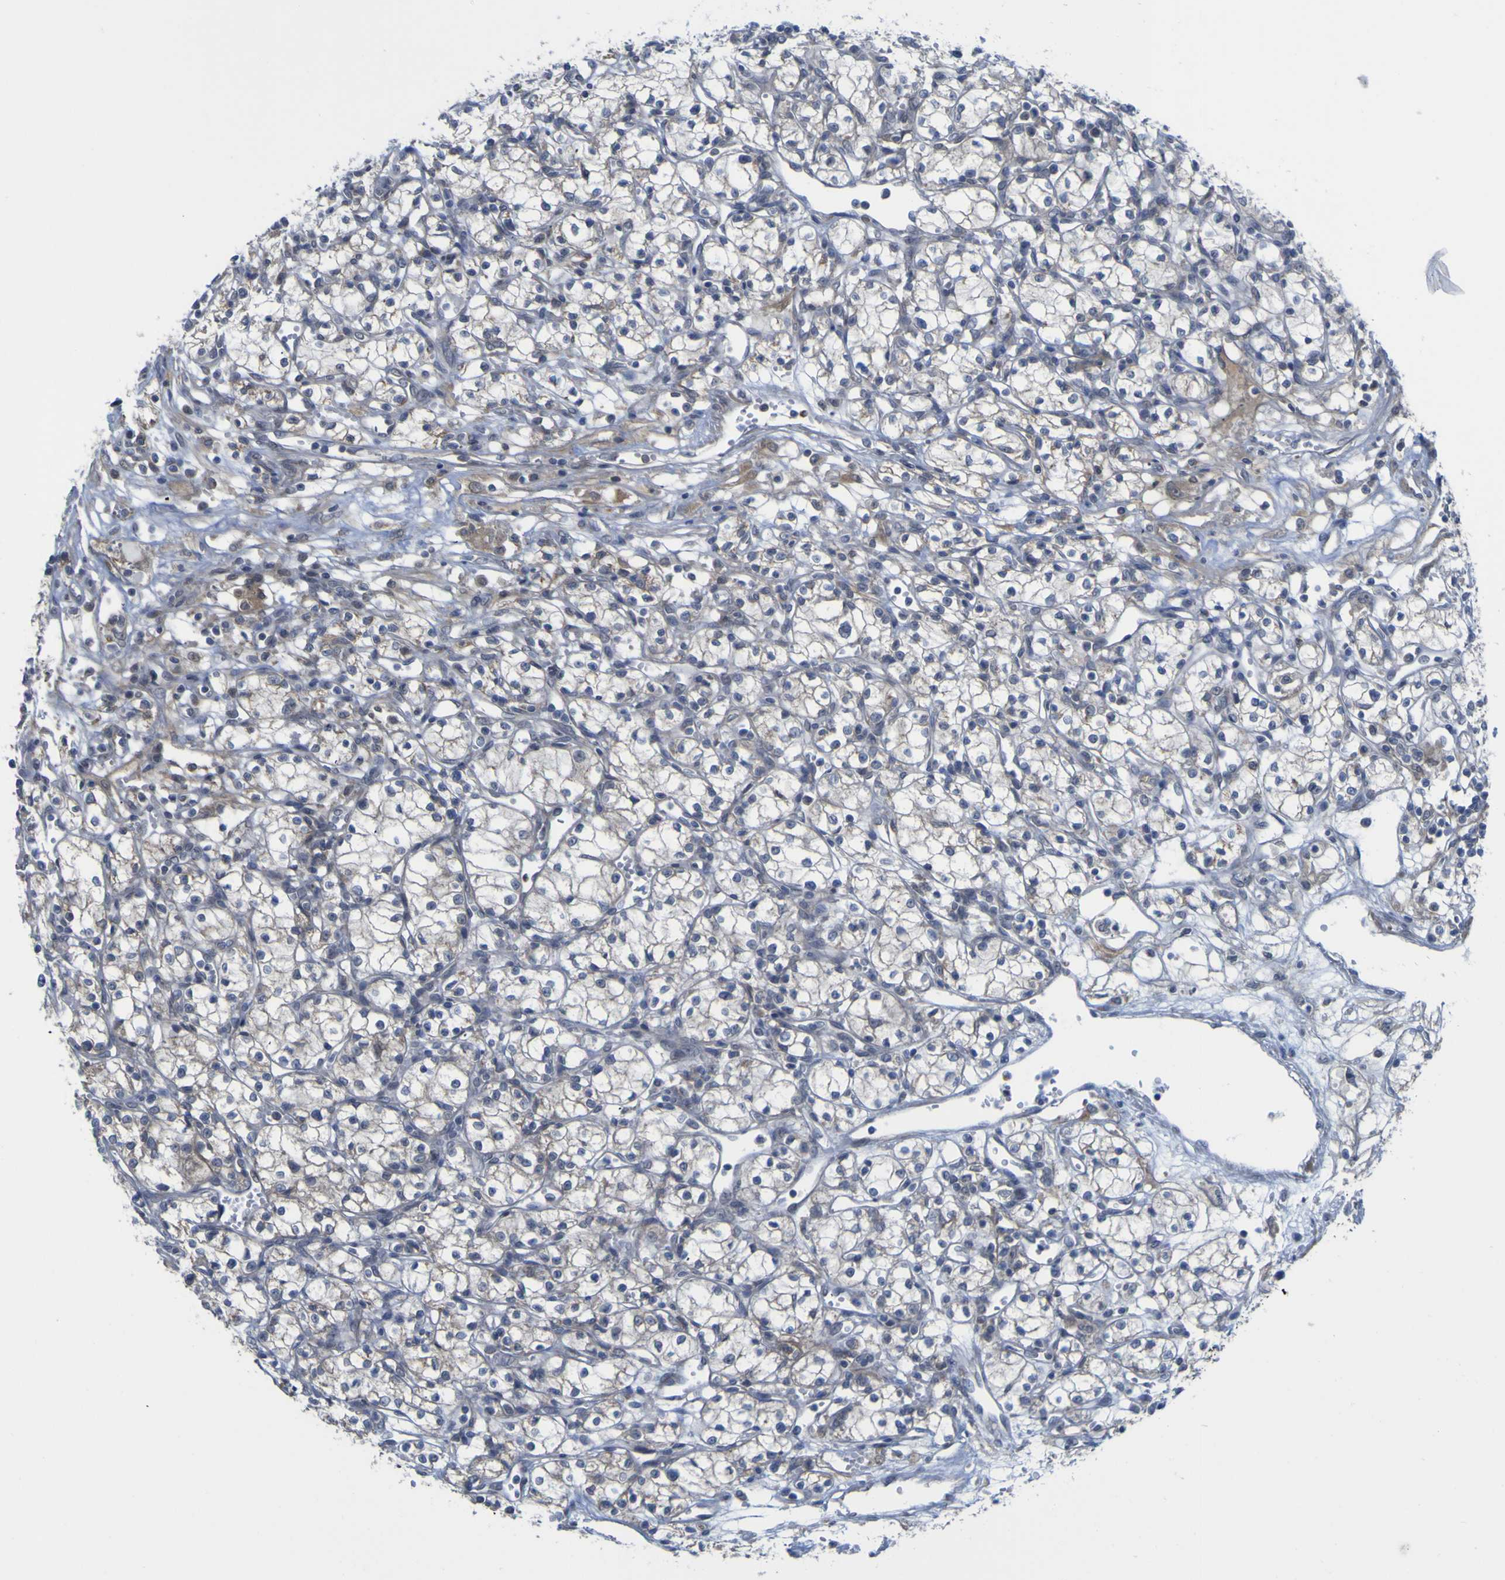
{"staining": {"intensity": "negative", "quantity": "none", "location": "none"}, "tissue": "renal cancer", "cell_type": "Tumor cells", "image_type": "cancer", "snomed": [{"axis": "morphology", "description": "Normal tissue, NOS"}, {"axis": "morphology", "description": "Adenocarcinoma, NOS"}, {"axis": "topography", "description": "Kidney"}], "caption": "The image shows no significant expression in tumor cells of adenocarcinoma (renal). (IHC, brightfield microscopy, high magnification).", "gene": "TNFRSF11A", "patient": {"sex": "male", "age": 59}}